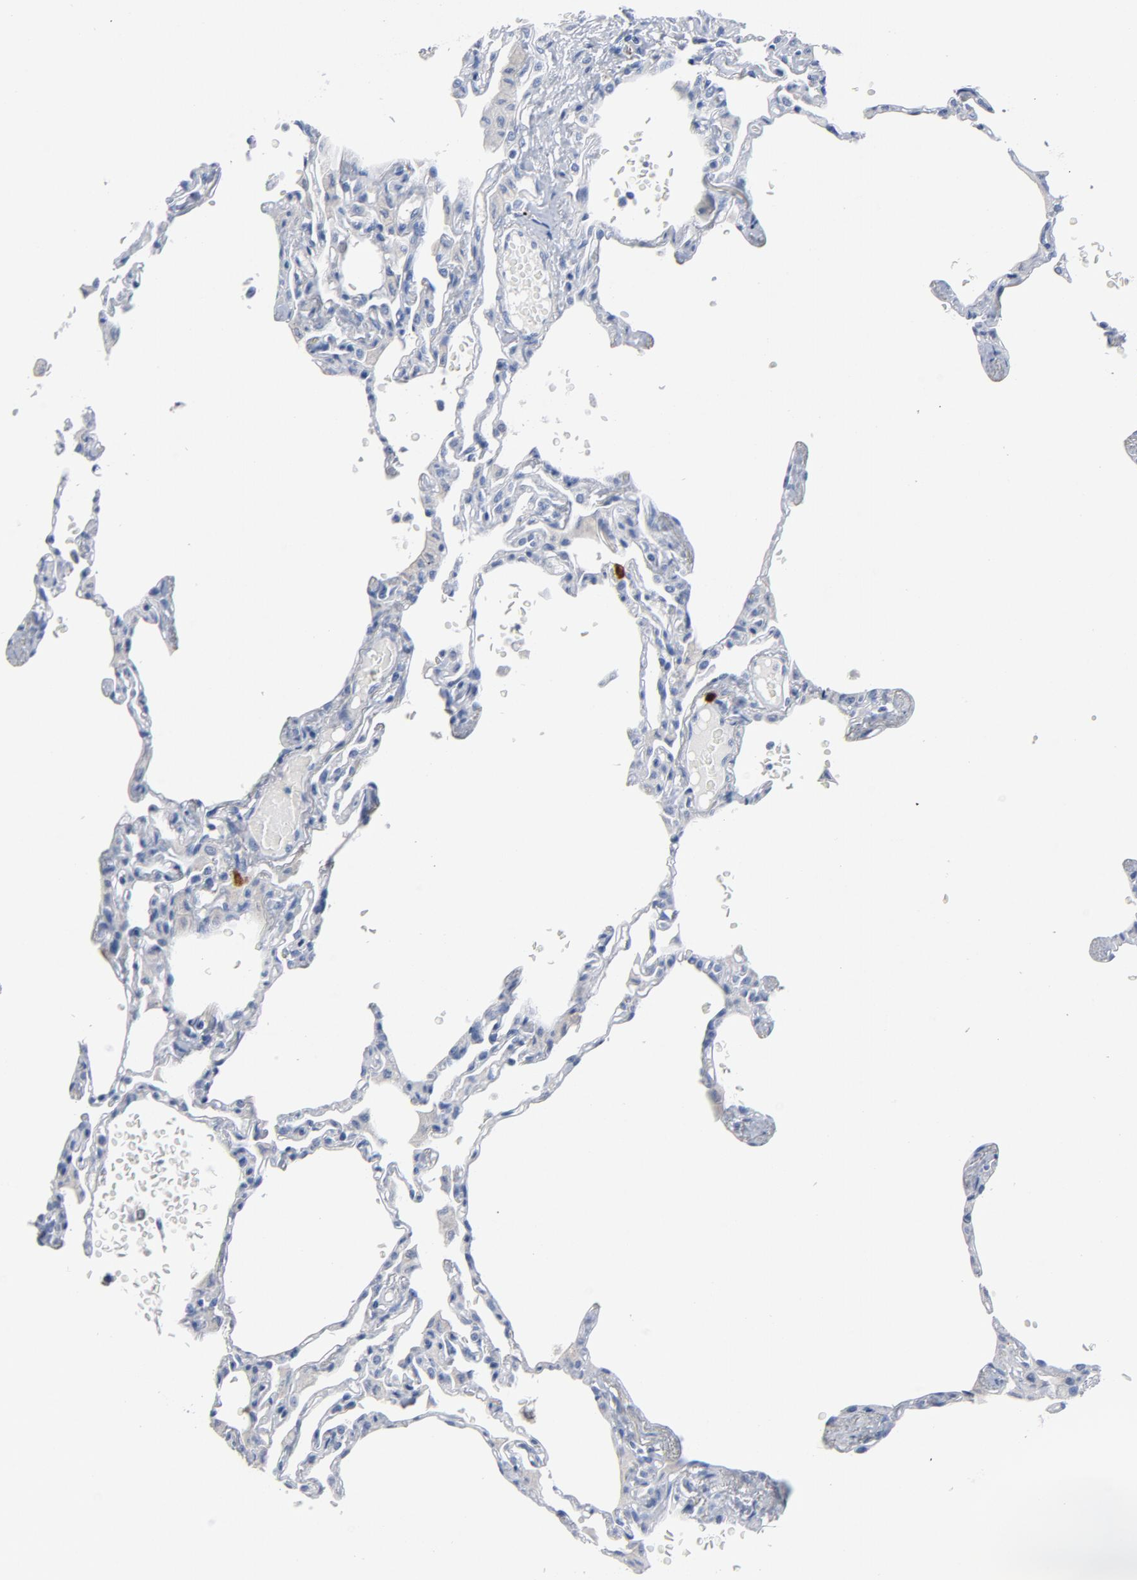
{"staining": {"intensity": "negative", "quantity": "none", "location": "none"}, "tissue": "lung", "cell_type": "Alveolar cells", "image_type": "normal", "snomed": [{"axis": "morphology", "description": "Normal tissue, NOS"}, {"axis": "topography", "description": "Lung"}], "caption": "Protein analysis of normal lung demonstrates no significant staining in alveolar cells.", "gene": "CDC20", "patient": {"sex": "female", "age": 49}}